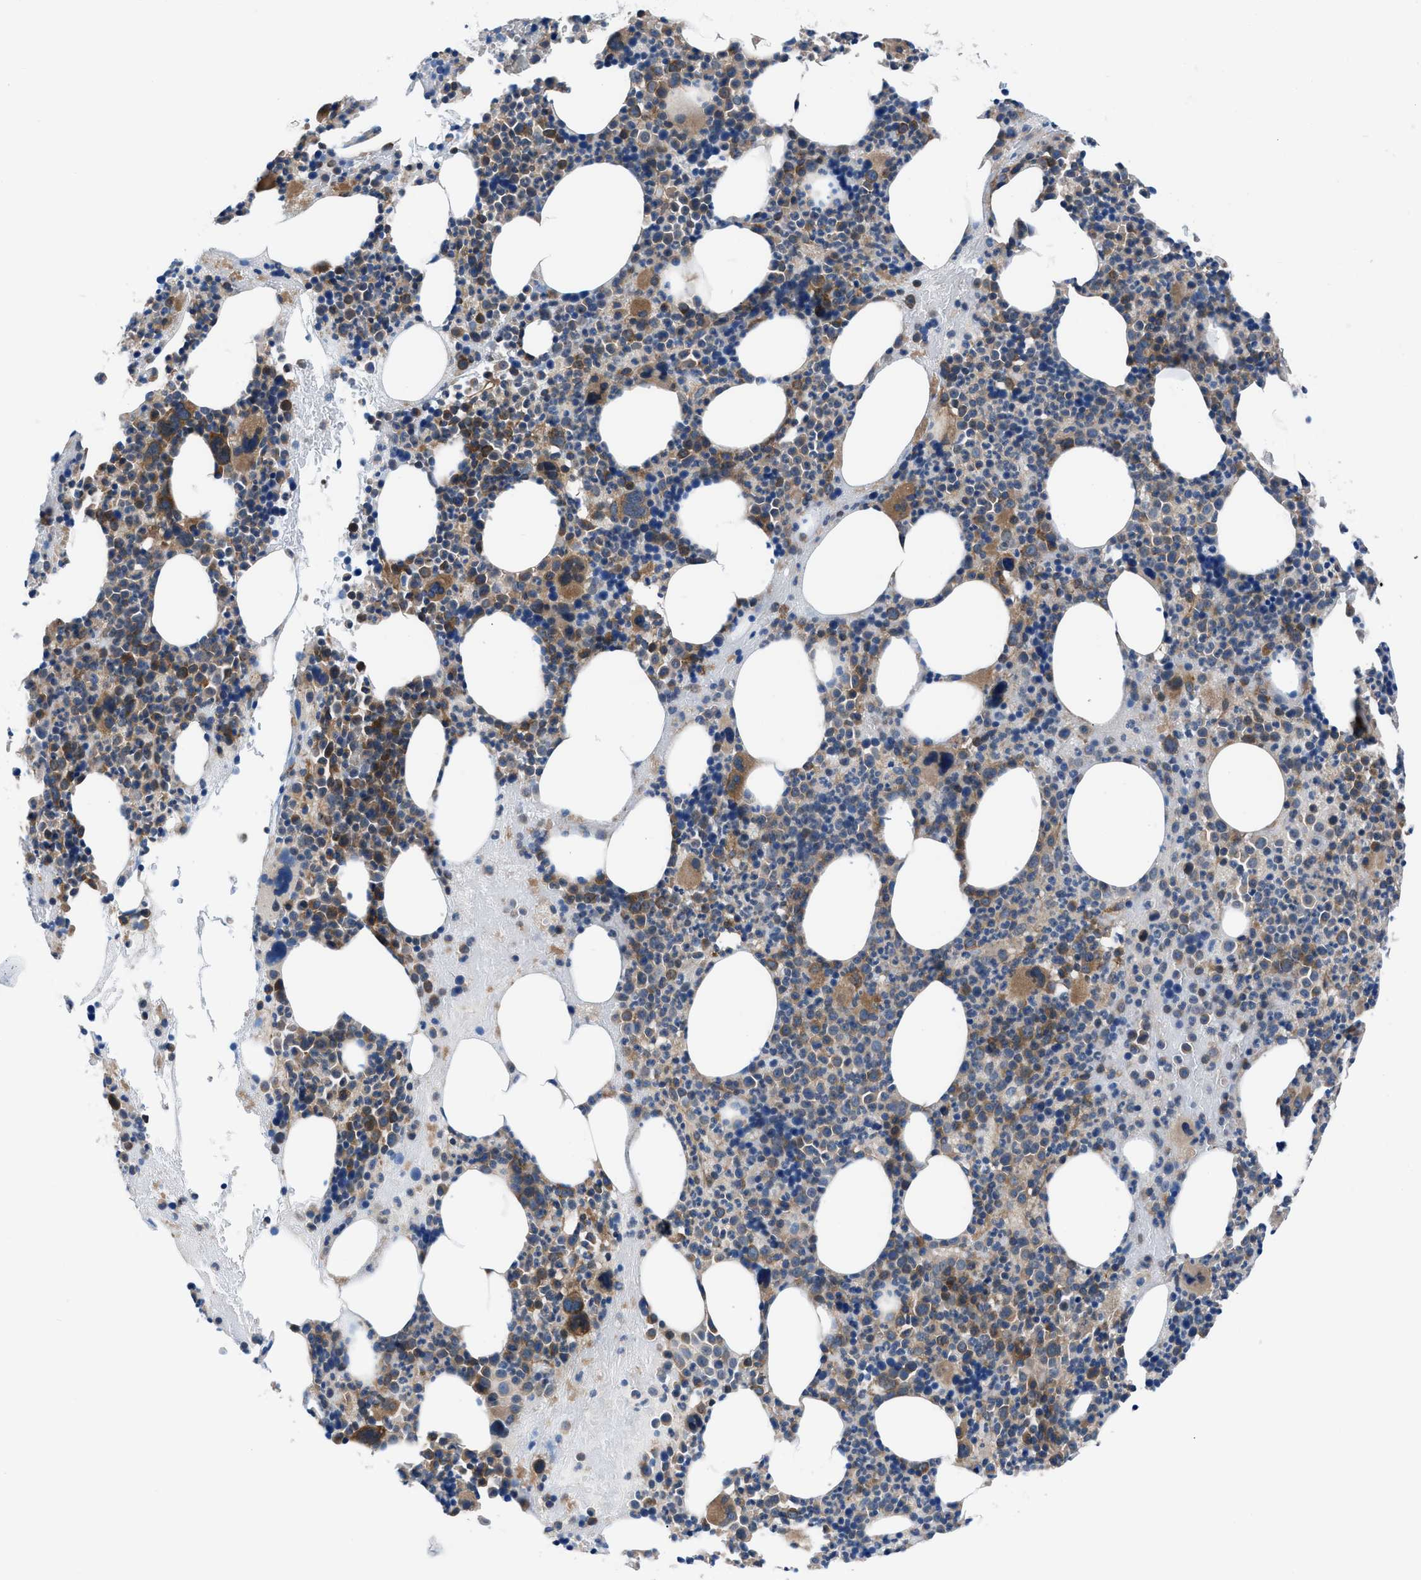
{"staining": {"intensity": "moderate", "quantity": "25%-75%", "location": "cytoplasmic/membranous"}, "tissue": "bone marrow", "cell_type": "Hematopoietic cells", "image_type": "normal", "snomed": [{"axis": "morphology", "description": "Normal tissue, NOS"}, {"axis": "morphology", "description": "Inflammation, NOS"}, {"axis": "topography", "description": "Bone marrow"}], "caption": "Moderate cytoplasmic/membranous staining for a protein is appreciated in about 25%-75% of hematopoietic cells of unremarkable bone marrow using immunohistochemistry (IHC).", "gene": "TRIP4", "patient": {"sex": "male", "age": 73}}